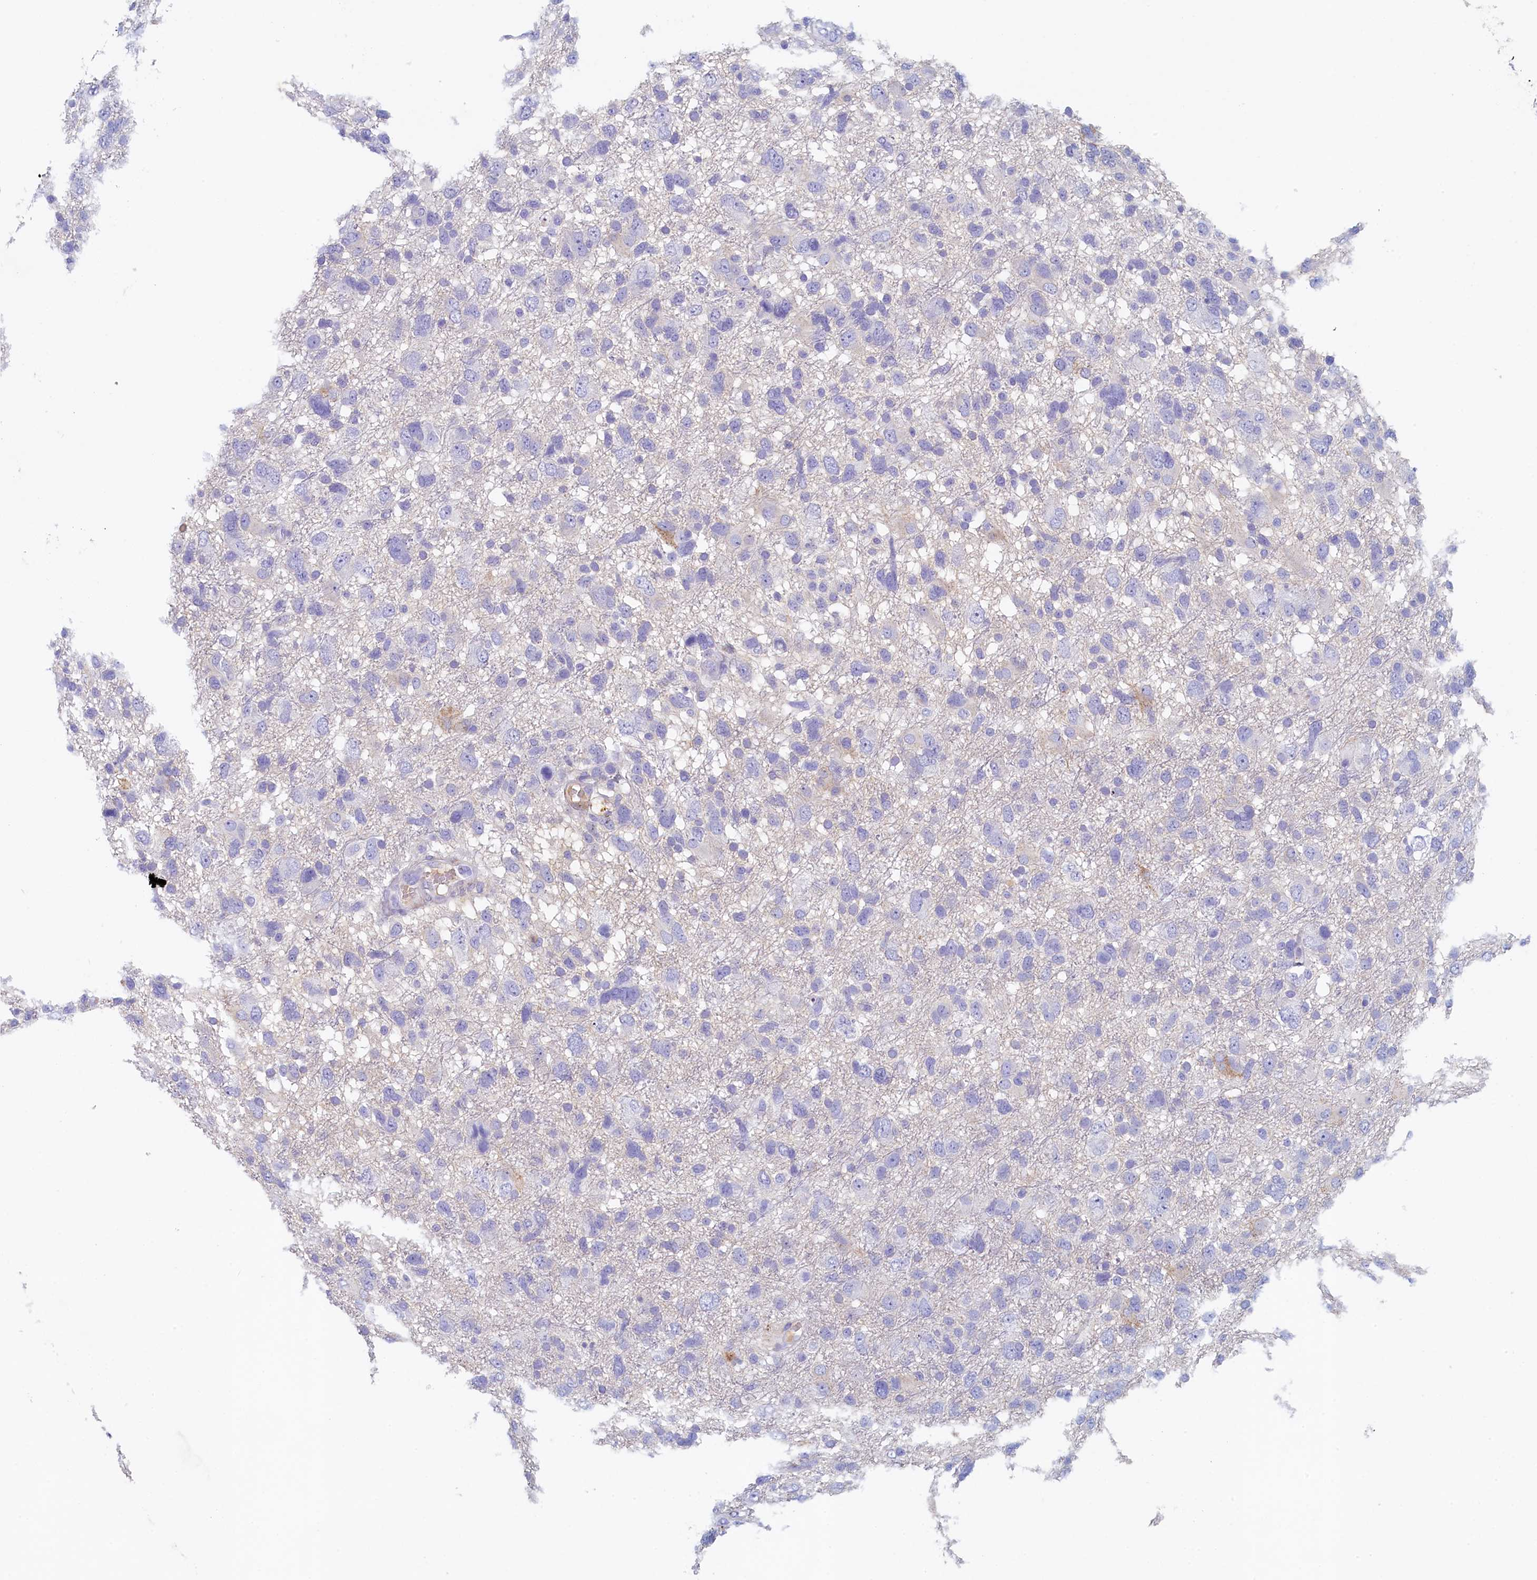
{"staining": {"intensity": "negative", "quantity": "none", "location": "none"}, "tissue": "glioma", "cell_type": "Tumor cells", "image_type": "cancer", "snomed": [{"axis": "morphology", "description": "Glioma, malignant, High grade"}, {"axis": "topography", "description": "Brain"}], "caption": "The photomicrograph exhibits no significant staining in tumor cells of glioma.", "gene": "GUCA1C", "patient": {"sex": "male", "age": 61}}